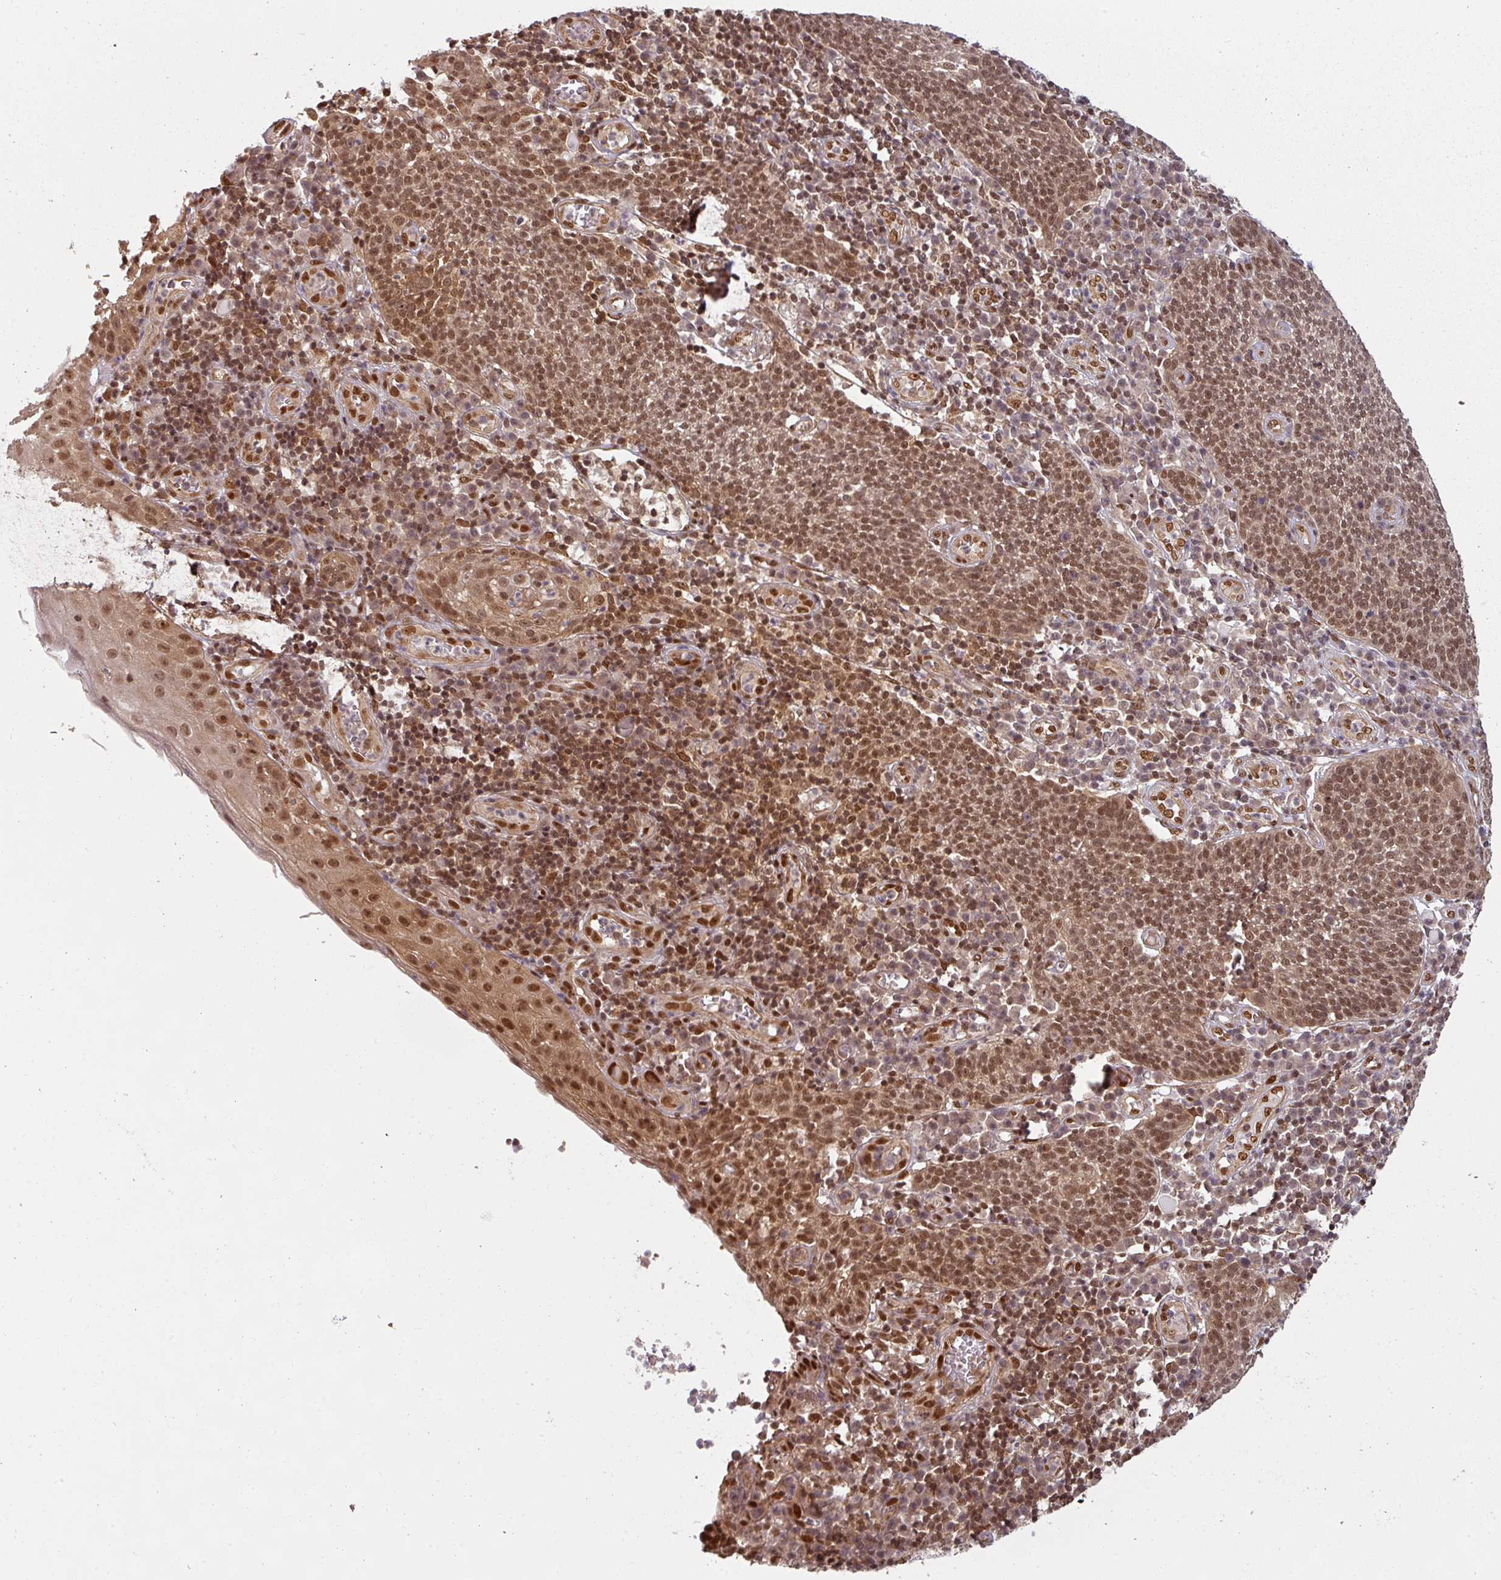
{"staining": {"intensity": "moderate", "quantity": "25%-75%", "location": "cytoplasmic/membranous,nuclear"}, "tissue": "cervical cancer", "cell_type": "Tumor cells", "image_type": "cancer", "snomed": [{"axis": "morphology", "description": "Squamous cell carcinoma, NOS"}, {"axis": "topography", "description": "Cervix"}], "caption": "An immunohistochemistry histopathology image of tumor tissue is shown. Protein staining in brown labels moderate cytoplasmic/membranous and nuclear positivity in cervical squamous cell carcinoma within tumor cells. The protein is stained brown, and the nuclei are stained in blue (DAB IHC with brightfield microscopy, high magnification).", "gene": "SIK3", "patient": {"sex": "female", "age": 34}}